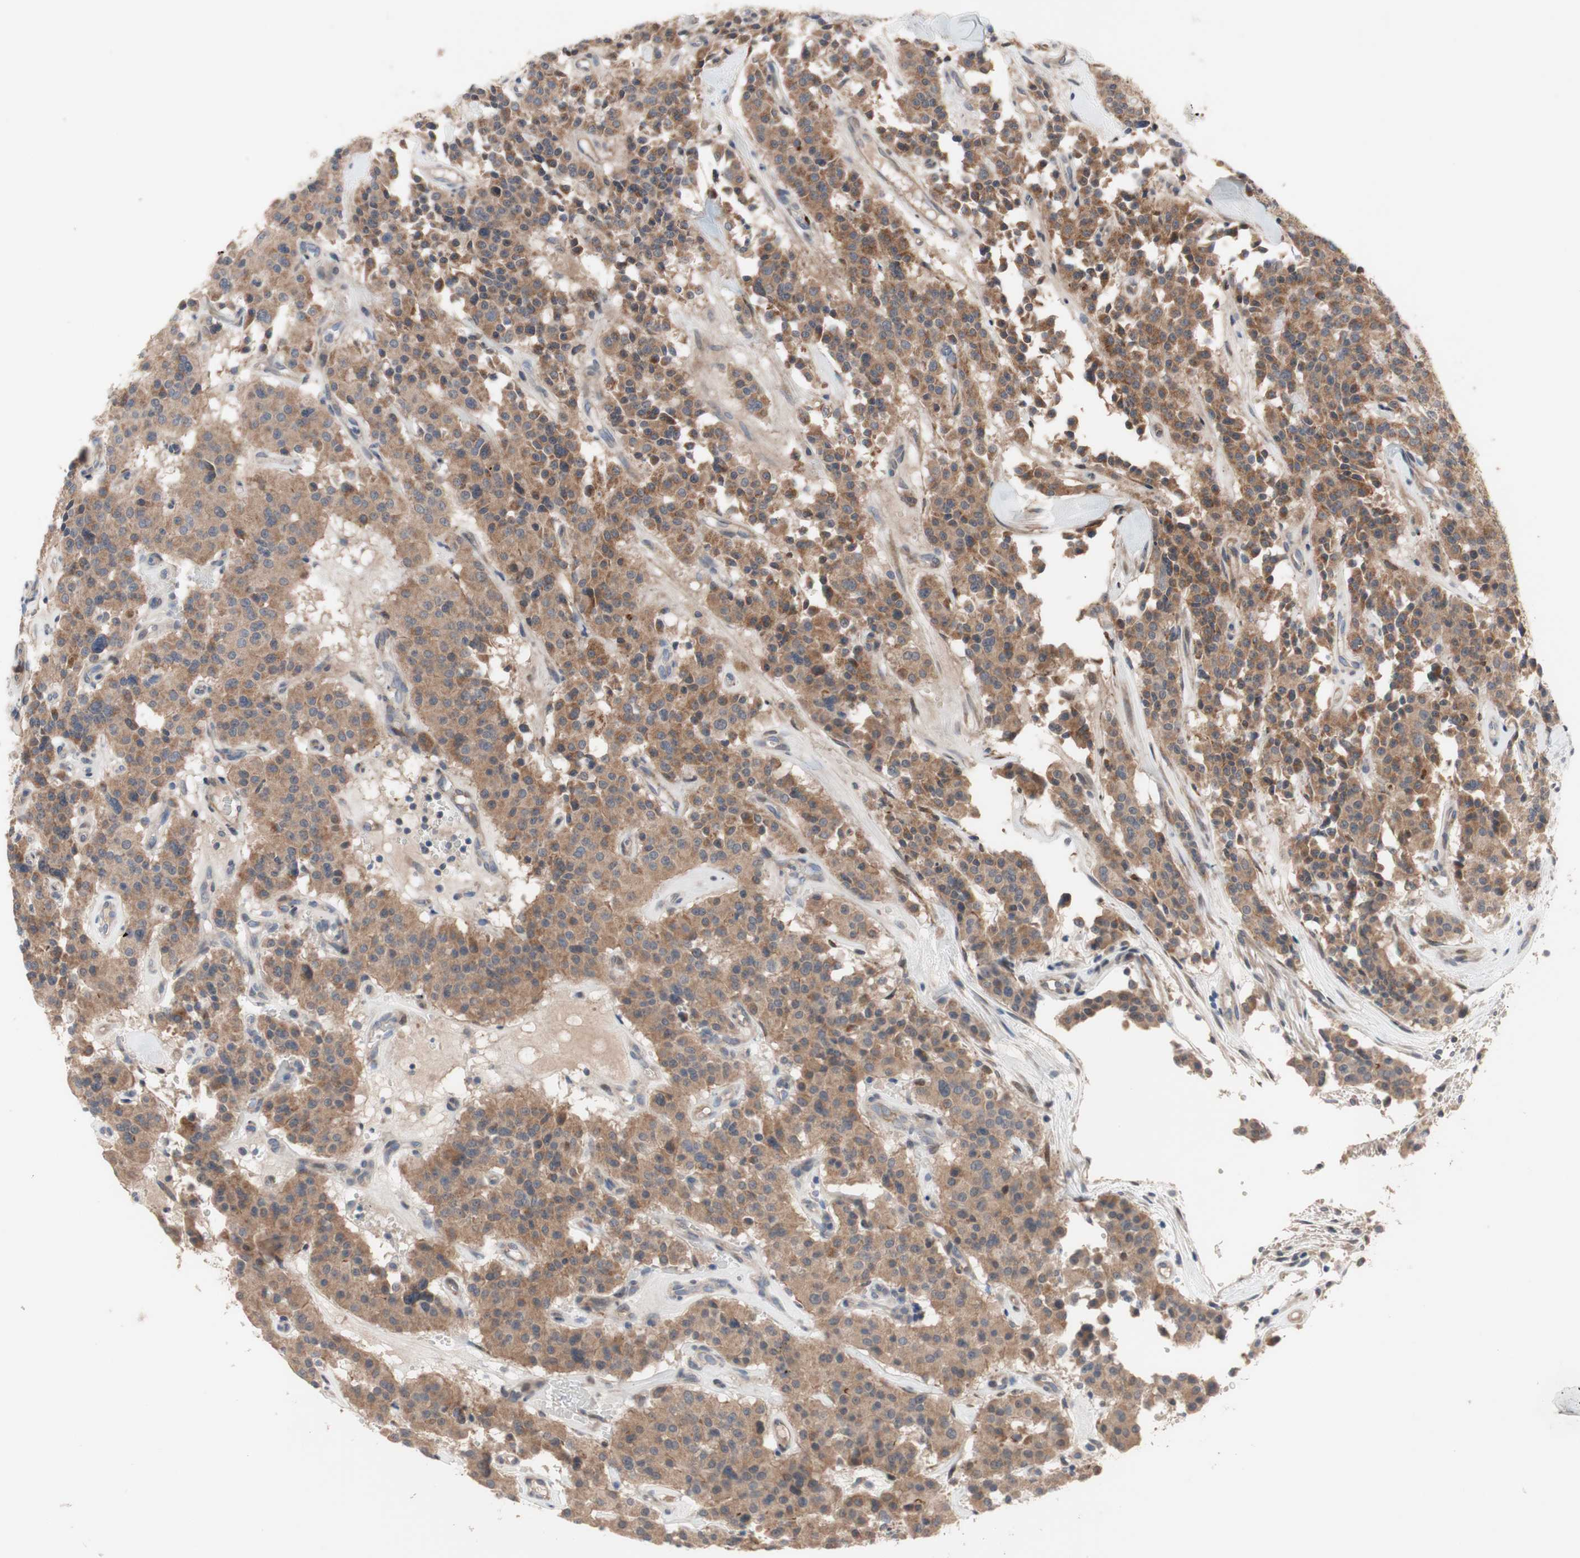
{"staining": {"intensity": "moderate", "quantity": ">75%", "location": "cytoplasmic/membranous"}, "tissue": "carcinoid", "cell_type": "Tumor cells", "image_type": "cancer", "snomed": [{"axis": "morphology", "description": "Carcinoid, malignant, NOS"}, {"axis": "topography", "description": "Lung"}], "caption": "About >75% of tumor cells in human carcinoid (malignant) exhibit moderate cytoplasmic/membranous protein expression as visualized by brown immunohistochemical staining.", "gene": "OAZ1", "patient": {"sex": "male", "age": 30}}